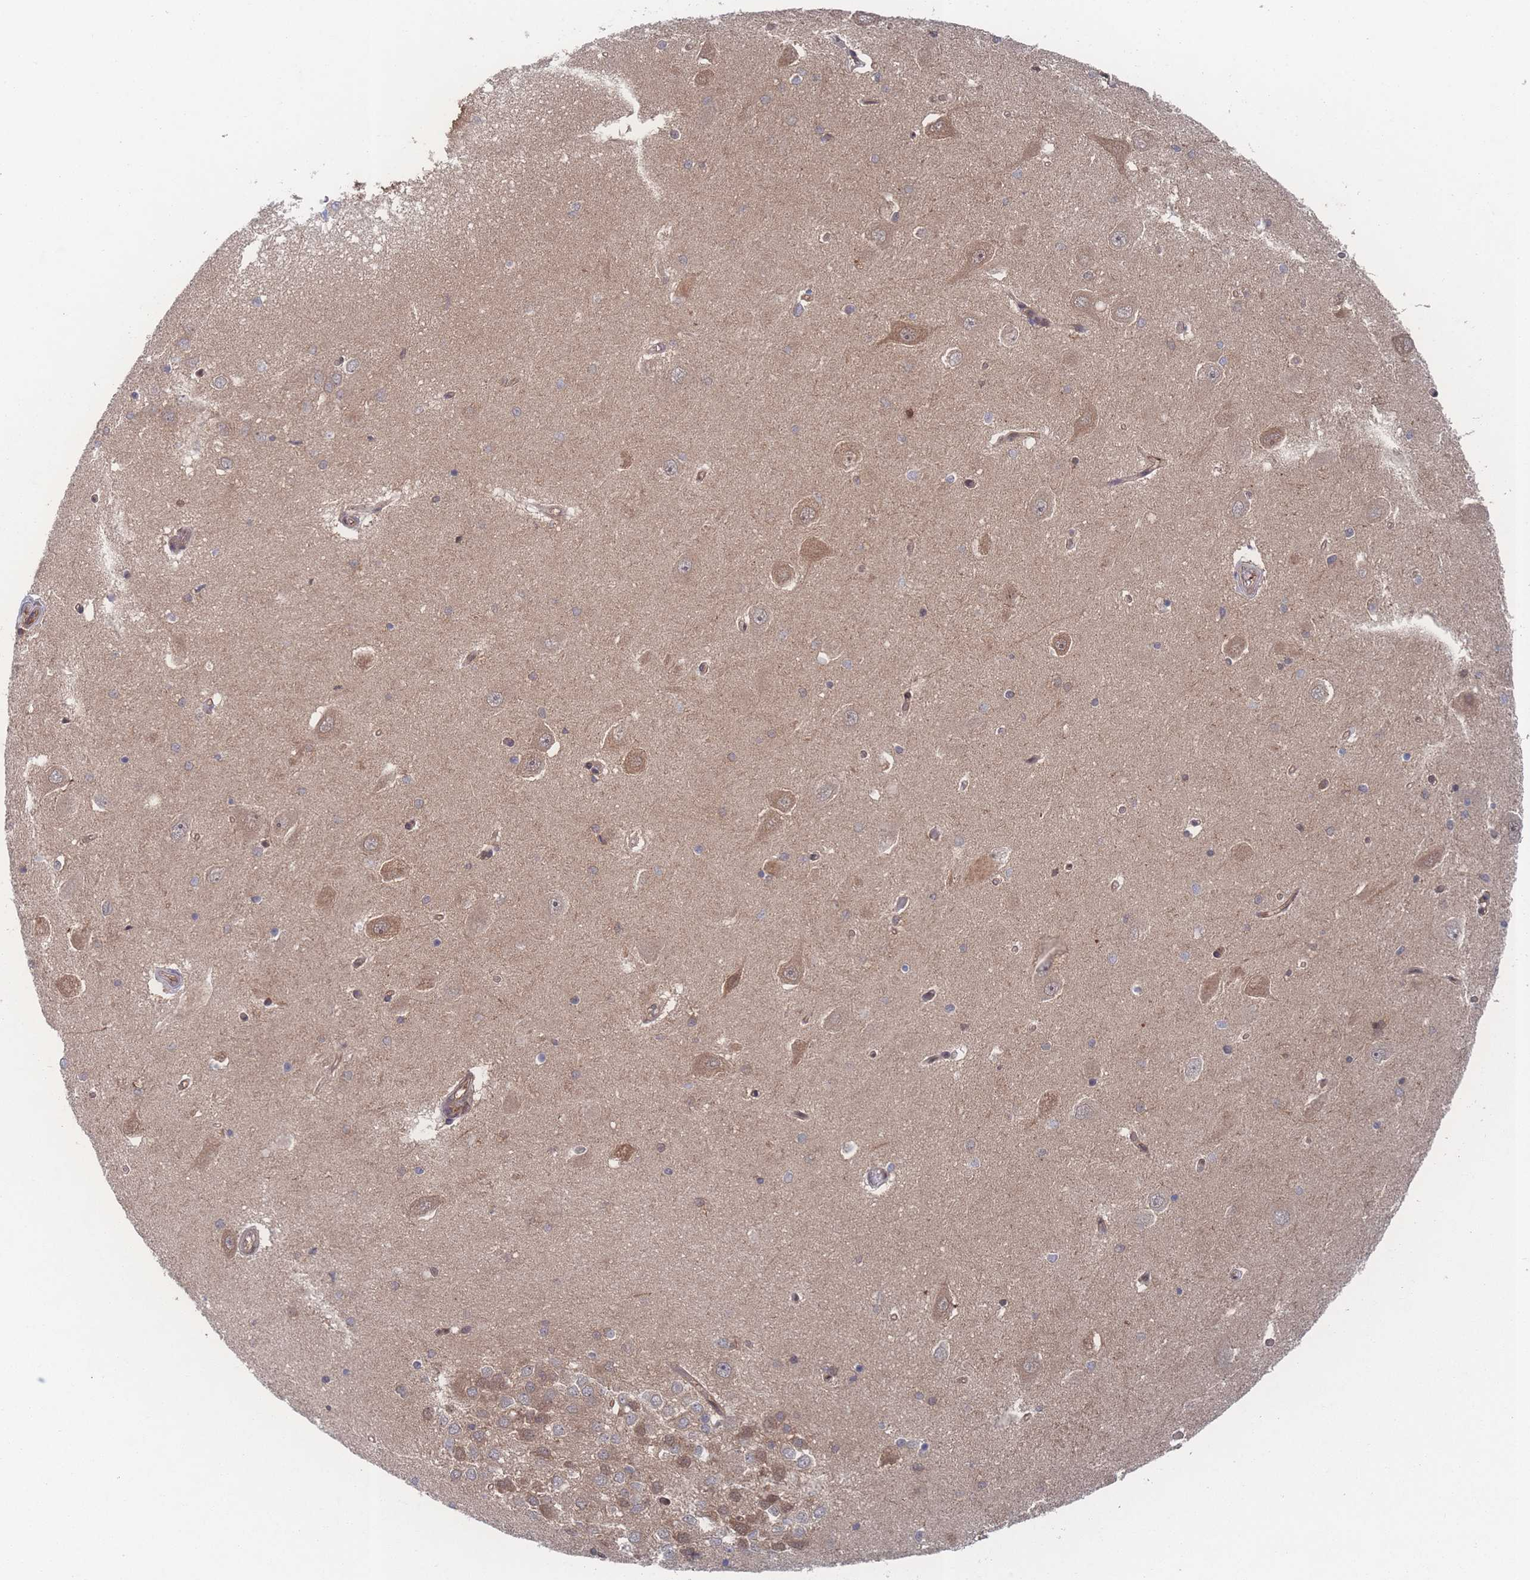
{"staining": {"intensity": "moderate", "quantity": "<25%", "location": "cytoplasmic/membranous,nuclear"}, "tissue": "hippocampus", "cell_type": "Glial cells", "image_type": "normal", "snomed": [{"axis": "morphology", "description": "Normal tissue, NOS"}, {"axis": "topography", "description": "Hippocampus"}], "caption": "This histopathology image shows immunohistochemistry staining of unremarkable human hippocampus, with low moderate cytoplasmic/membranous,nuclear expression in approximately <25% of glial cells.", "gene": "PSMA1", "patient": {"sex": "male", "age": 45}}